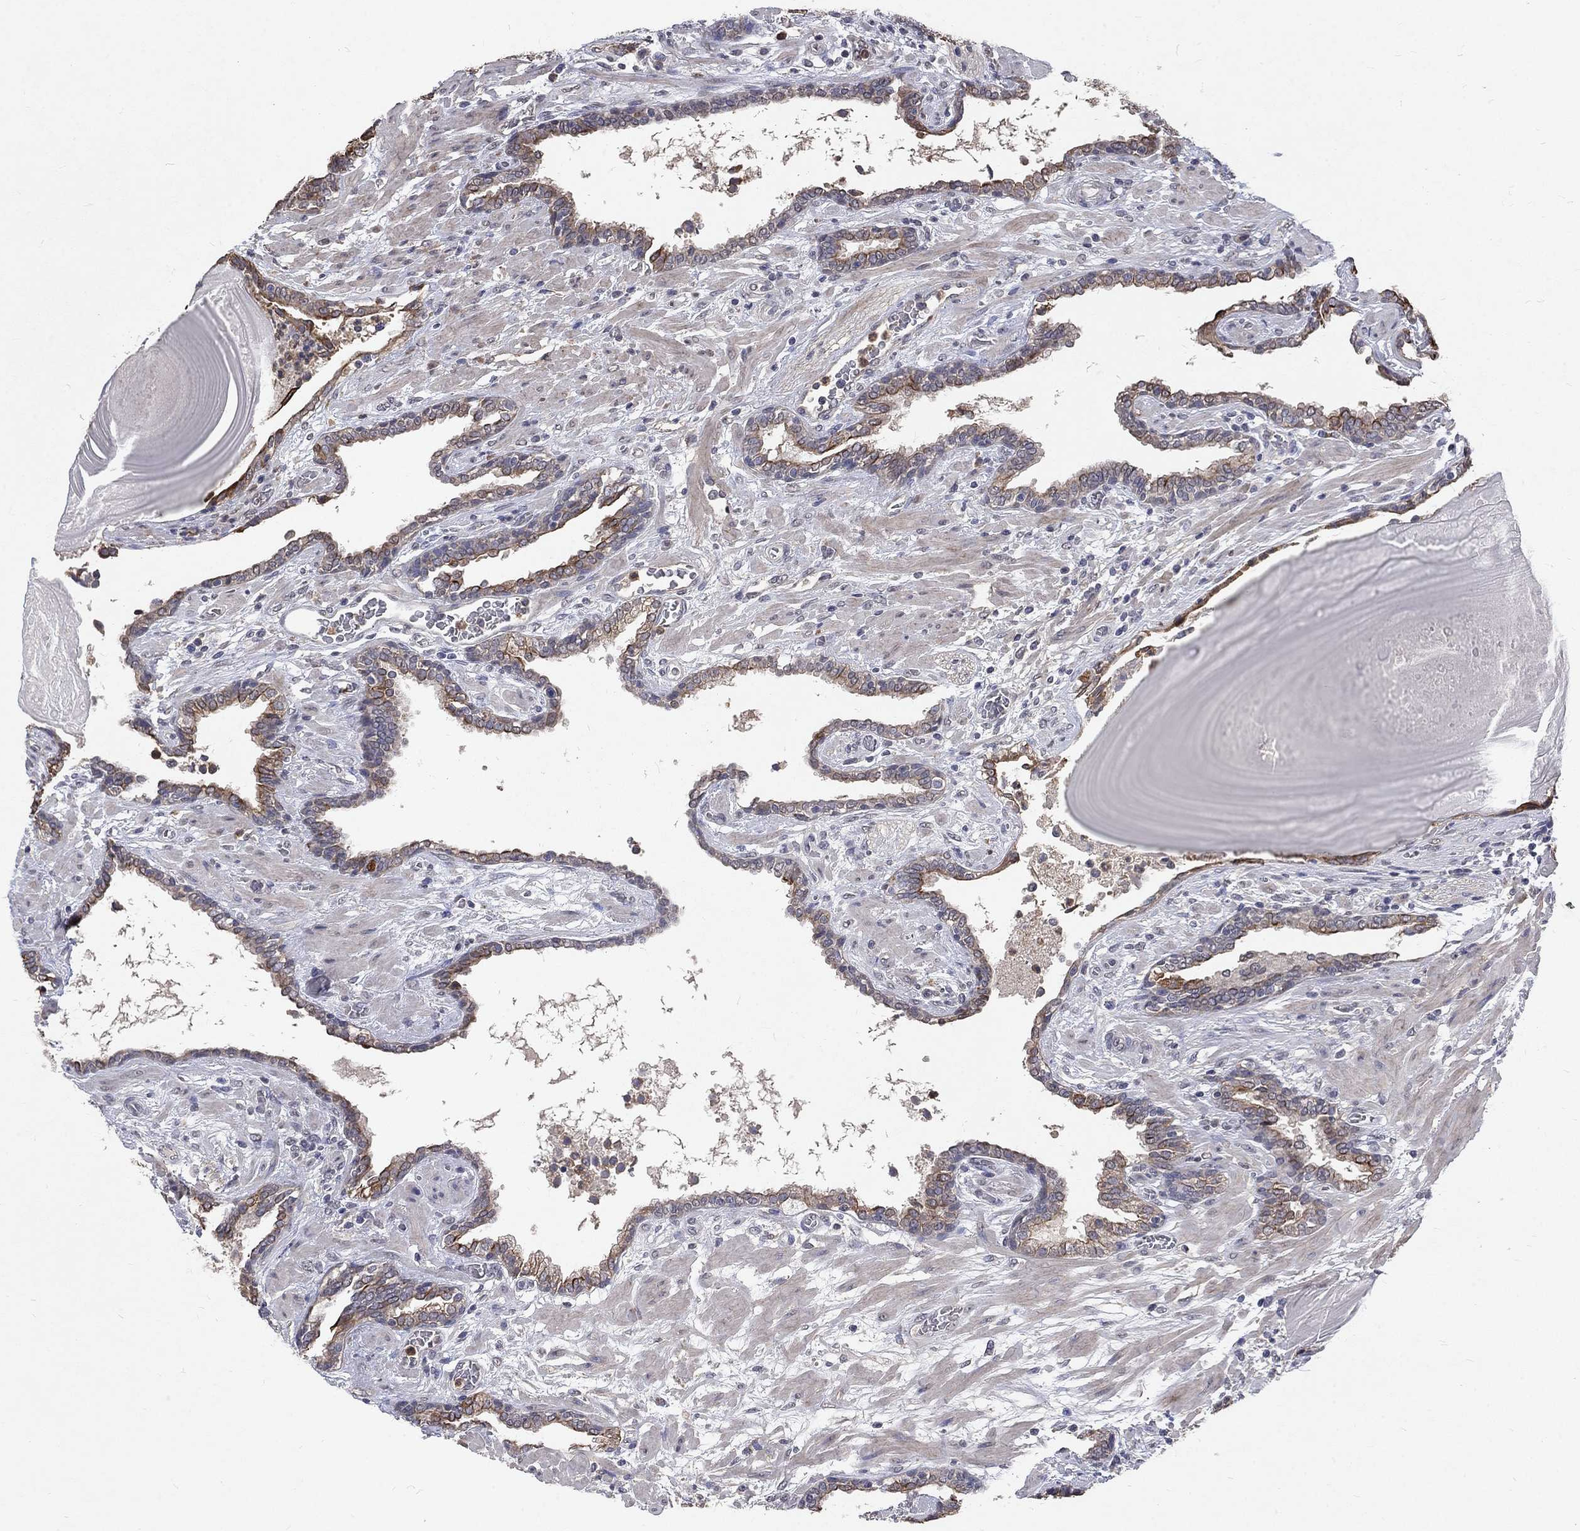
{"staining": {"intensity": "moderate", "quantity": "25%-75%", "location": "cytoplasmic/membranous"}, "tissue": "prostate cancer", "cell_type": "Tumor cells", "image_type": "cancer", "snomed": [{"axis": "morphology", "description": "Adenocarcinoma, Low grade"}, {"axis": "topography", "description": "Prostate"}], "caption": "Protein analysis of low-grade adenocarcinoma (prostate) tissue displays moderate cytoplasmic/membranous positivity in approximately 25%-75% of tumor cells.", "gene": "CHST5", "patient": {"sex": "male", "age": 69}}